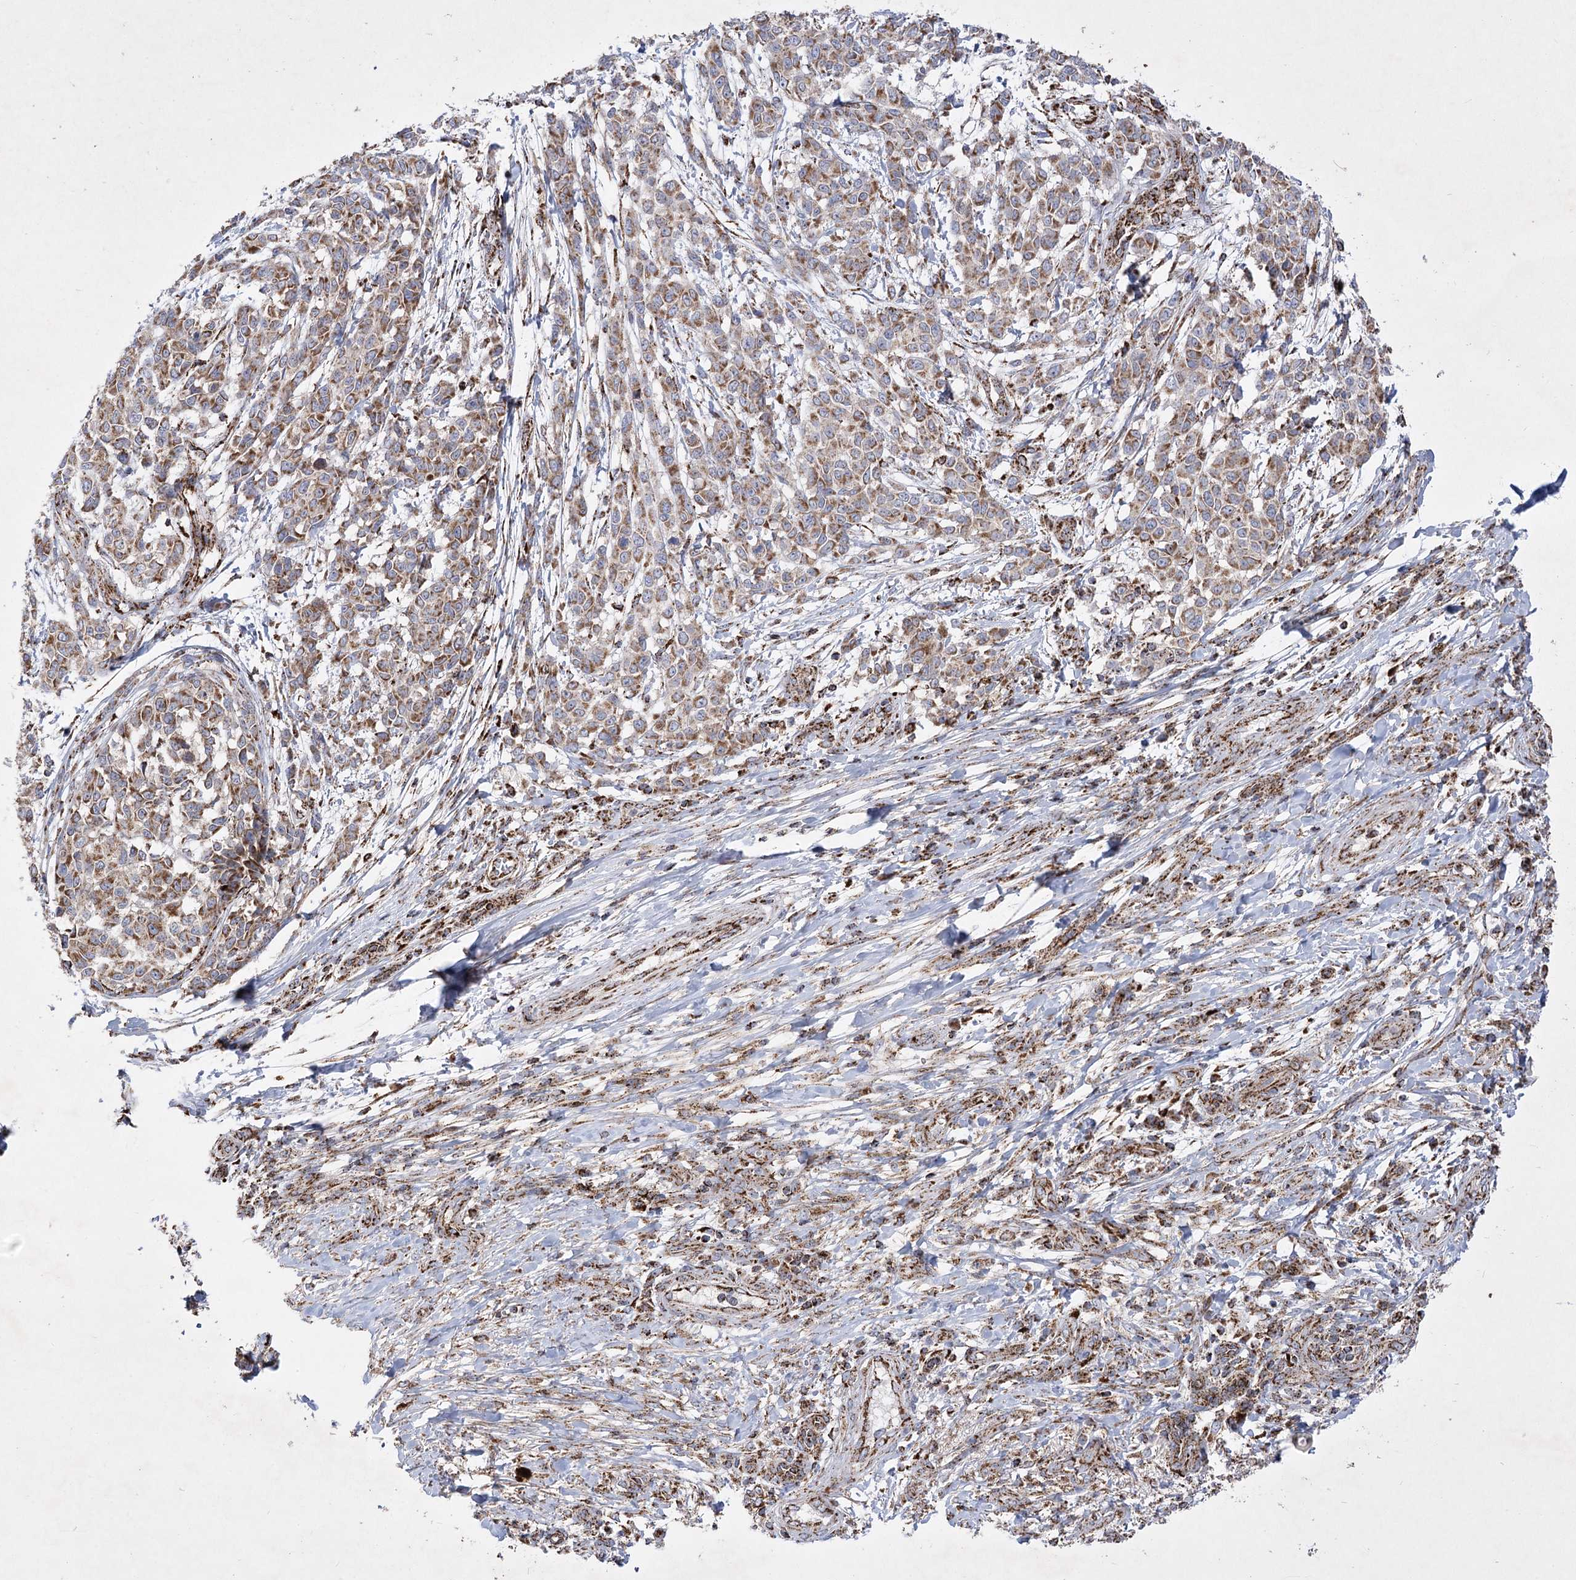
{"staining": {"intensity": "strong", "quantity": ">75%", "location": "cytoplasmic/membranous"}, "tissue": "melanoma", "cell_type": "Tumor cells", "image_type": "cancer", "snomed": [{"axis": "morphology", "description": "Malignant melanoma, NOS"}, {"axis": "topography", "description": "Skin"}], "caption": "A brown stain labels strong cytoplasmic/membranous staining of a protein in human malignant melanoma tumor cells. Using DAB (3,3'-diaminobenzidine) (brown) and hematoxylin (blue) stains, captured at high magnification using brightfield microscopy.", "gene": "ASNSD1", "patient": {"sex": "male", "age": 49}}